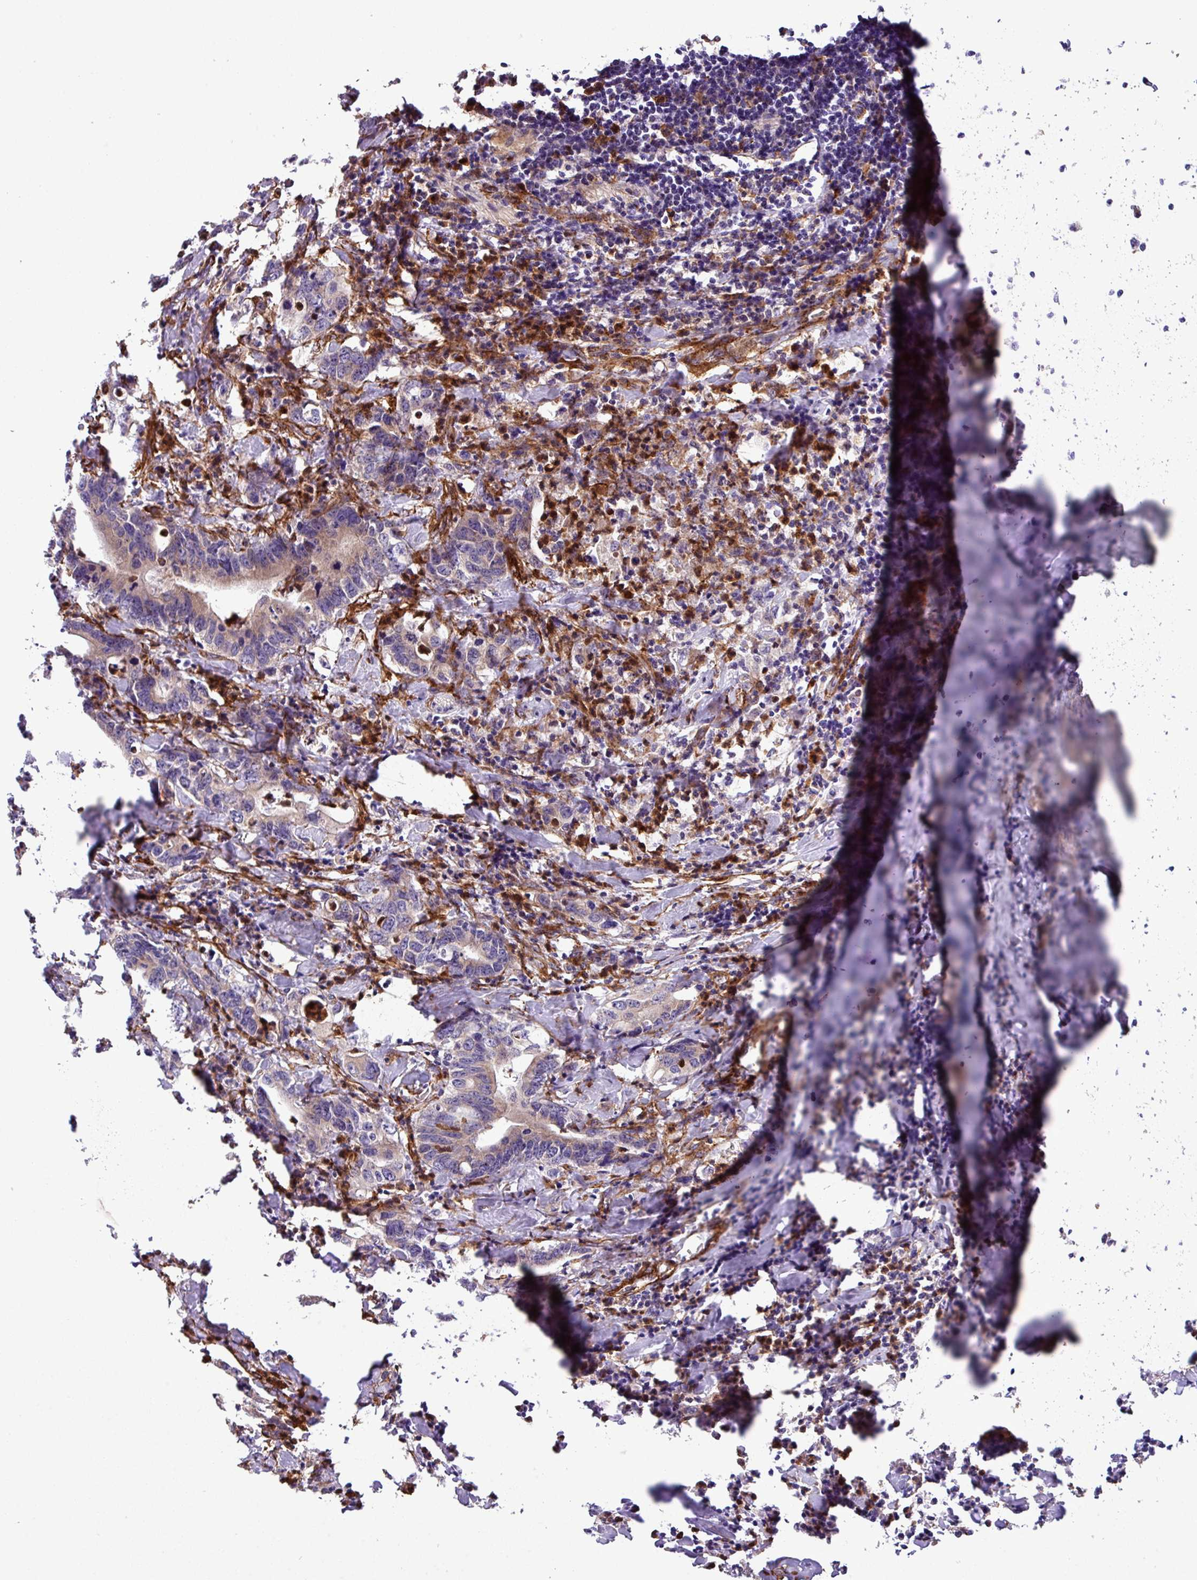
{"staining": {"intensity": "weak", "quantity": "<25%", "location": "cytoplasmic/membranous"}, "tissue": "colorectal cancer", "cell_type": "Tumor cells", "image_type": "cancer", "snomed": [{"axis": "morphology", "description": "Adenocarcinoma, NOS"}, {"axis": "topography", "description": "Colon"}], "caption": "High power microscopy image of an immunohistochemistry image of colorectal cancer, revealing no significant positivity in tumor cells. (DAB (3,3'-diaminobenzidine) immunohistochemistry (IHC), high magnification).", "gene": "FAM47E", "patient": {"sex": "female", "age": 75}}